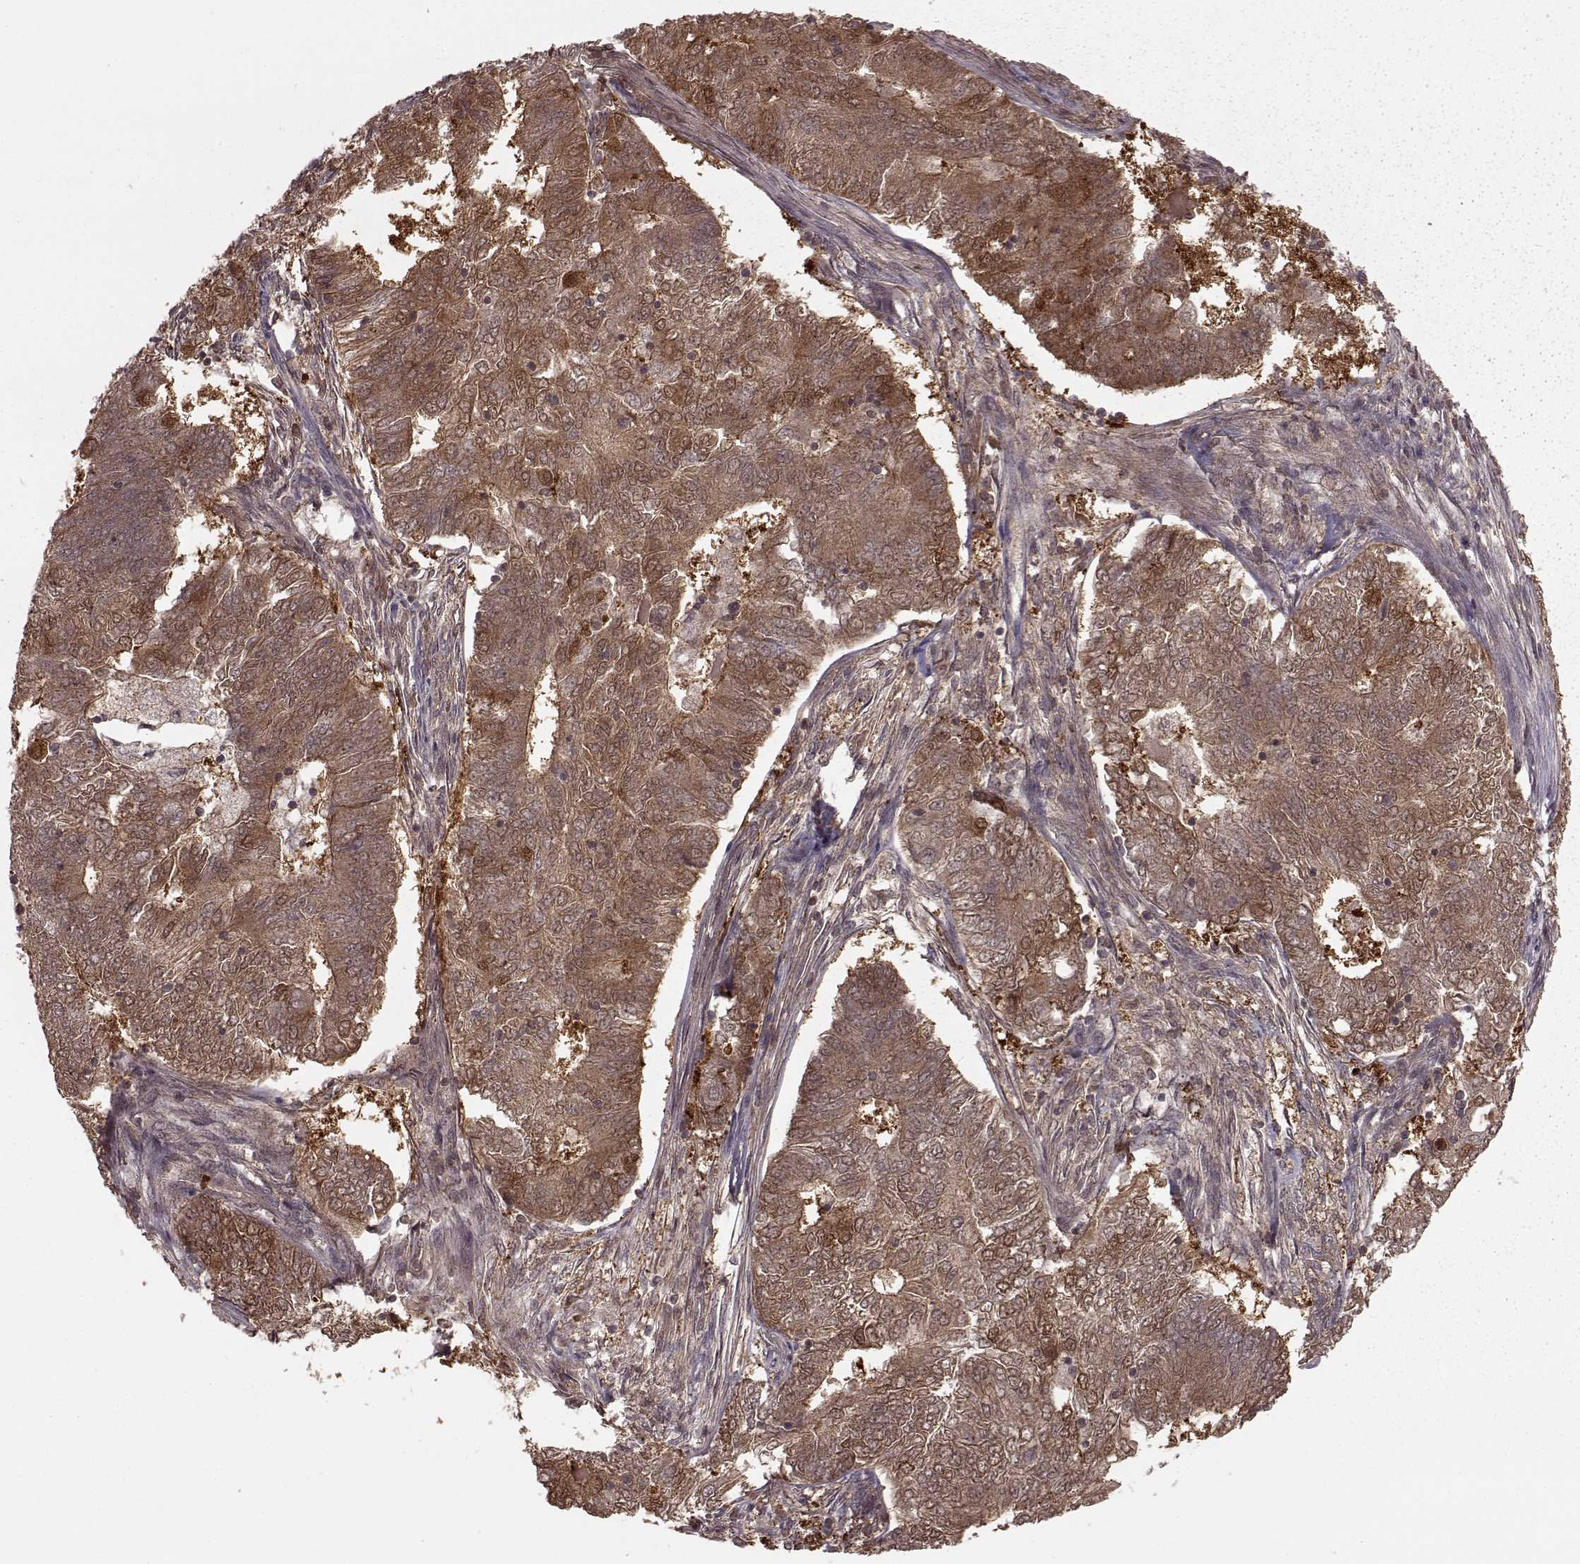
{"staining": {"intensity": "moderate", "quantity": ">75%", "location": "cytoplasmic/membranous"}, "tissue": "endometrial cancer", "cell_type": "Tumor cells", "image_type": "cancer", "snomed": [{"axis": "morphology", "description": "Adenocarcinoma, NOS"}, {"axis": "topography", "description": "Endometrium"}], "caption": "Endometrial cancer stained with a brown dye displays moderate cytoplasmic/membranous positive positivity in about >75% of tumor cells.", "gene": "GSS", "patient": {"sex": "female", "age": 62}}